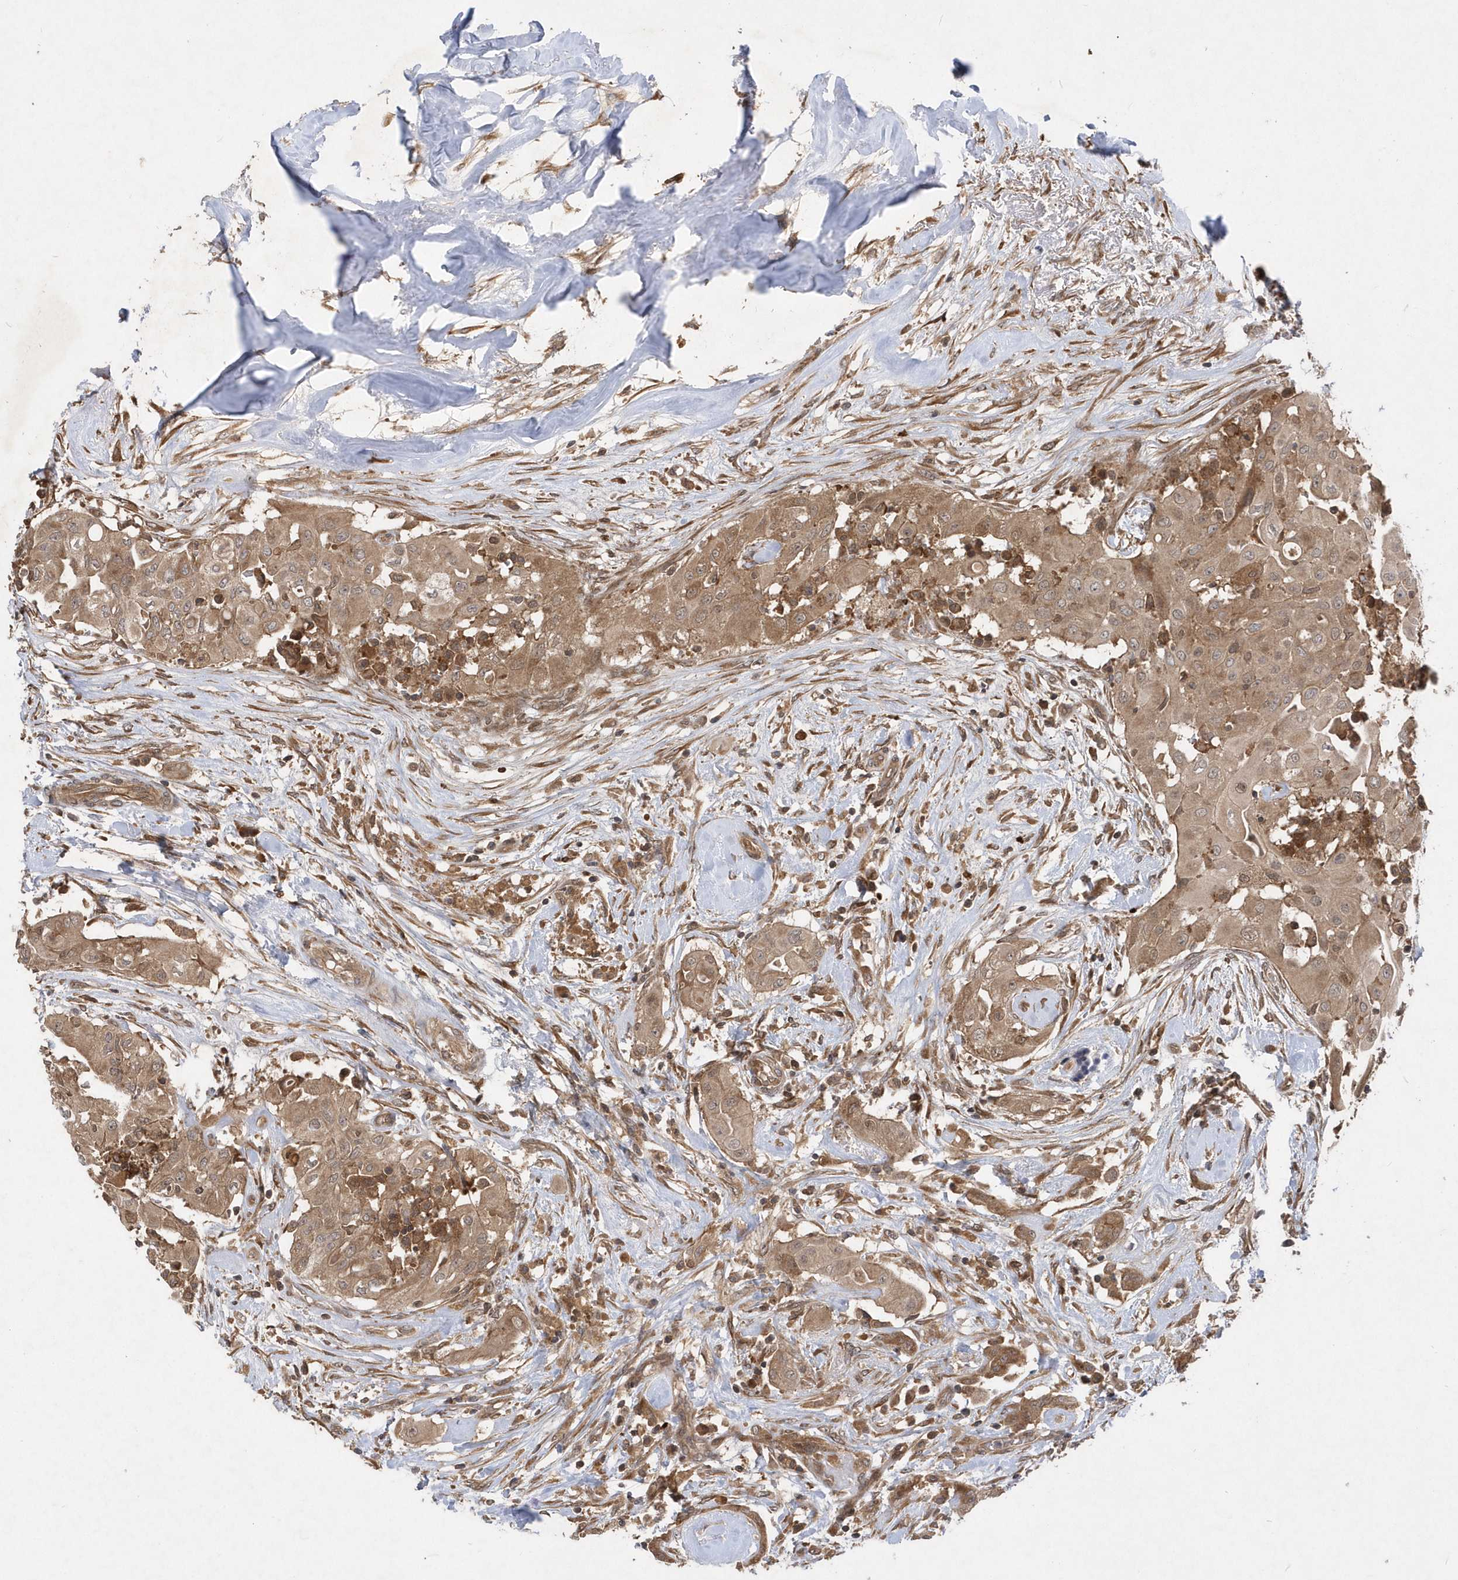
{"staining": {"intensity": "moderate", "quantity": ">75%", "location": "cytoplasmic/membranous,nuclear"}, "tissue": "thyroid cancer", "cell_type": "Tumor cells", "image_type": "cancer", "snomed": [{"axis": "morphology", "description": "Papillary adenocarcinoma, NOS"}, {"axis": "topography", "description": "Thyroid gland"}], "caption": "Papillary adenocarcinoma (thyroid) stained with a brown dye exhibits moderate cytoplasmic/membranous and nuclear positive positivity in approximately >75% of tumor cells.", "gene": "GFM2", "patient": {"sex": "female", "age": 59}}